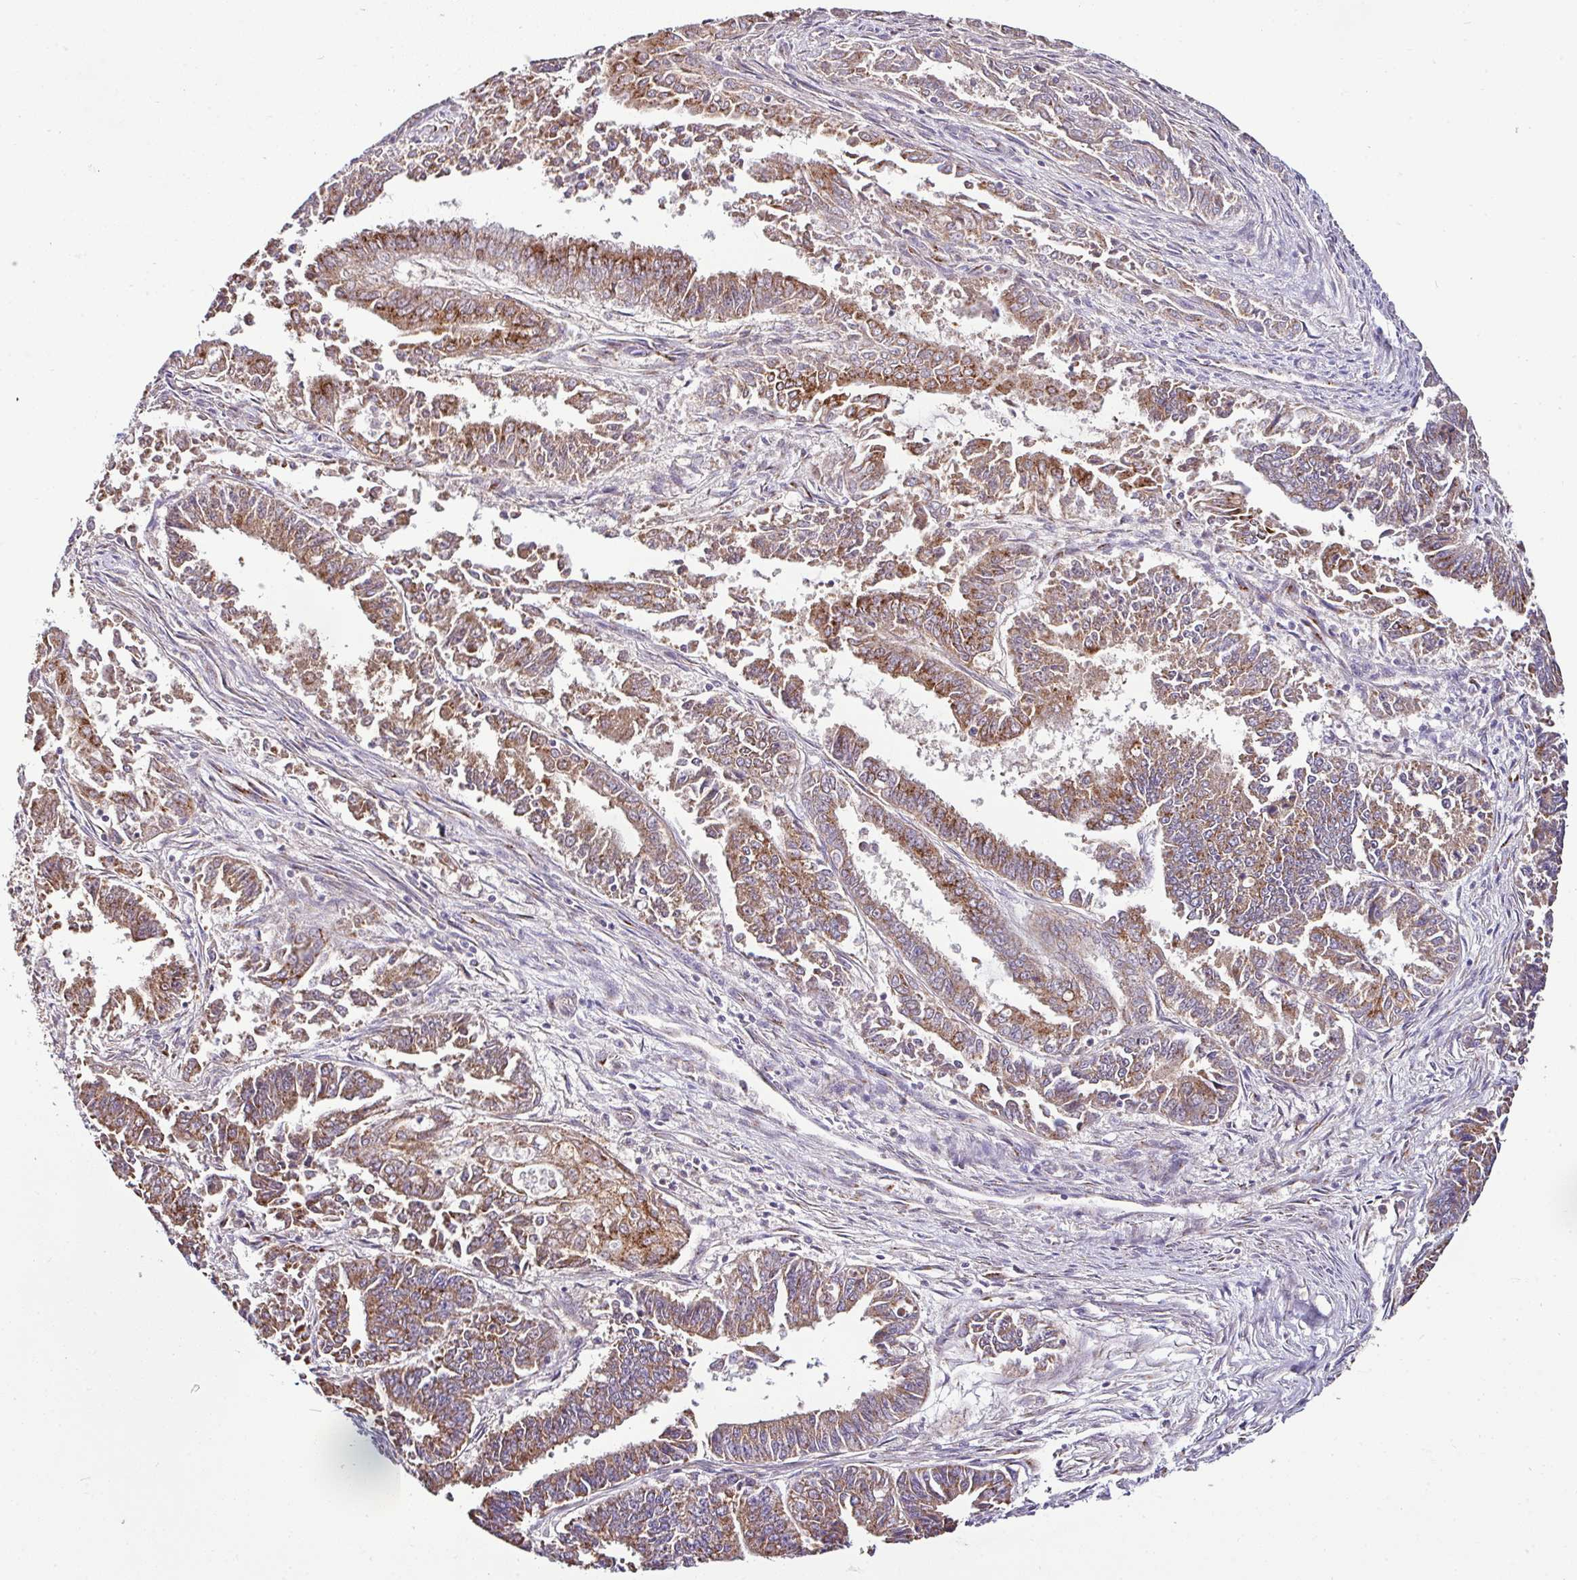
{"staining": {"intensity": "moderate", "quantity": ">75%", "location": "cytoplasmic/membranous"}, "tissue": "endometrial cancer", "cell_type": "Tumor cells", "image_type": "cancer", "snomed": [{"axis": "morphology", "description": "Adenocarcinoma, NOS"}, {"axis": "topography", "description": "Endometrium"}], "caption": "This histopathology image displays immunohistochemistry (IHC) staining of endometrial cancer (adenocarcinoma), with medium moderate cytoplasmic/membranous expression in about >75% of tumor cells.", "gene": "CPD", "patient": {"sex": "female", "age": 73}}